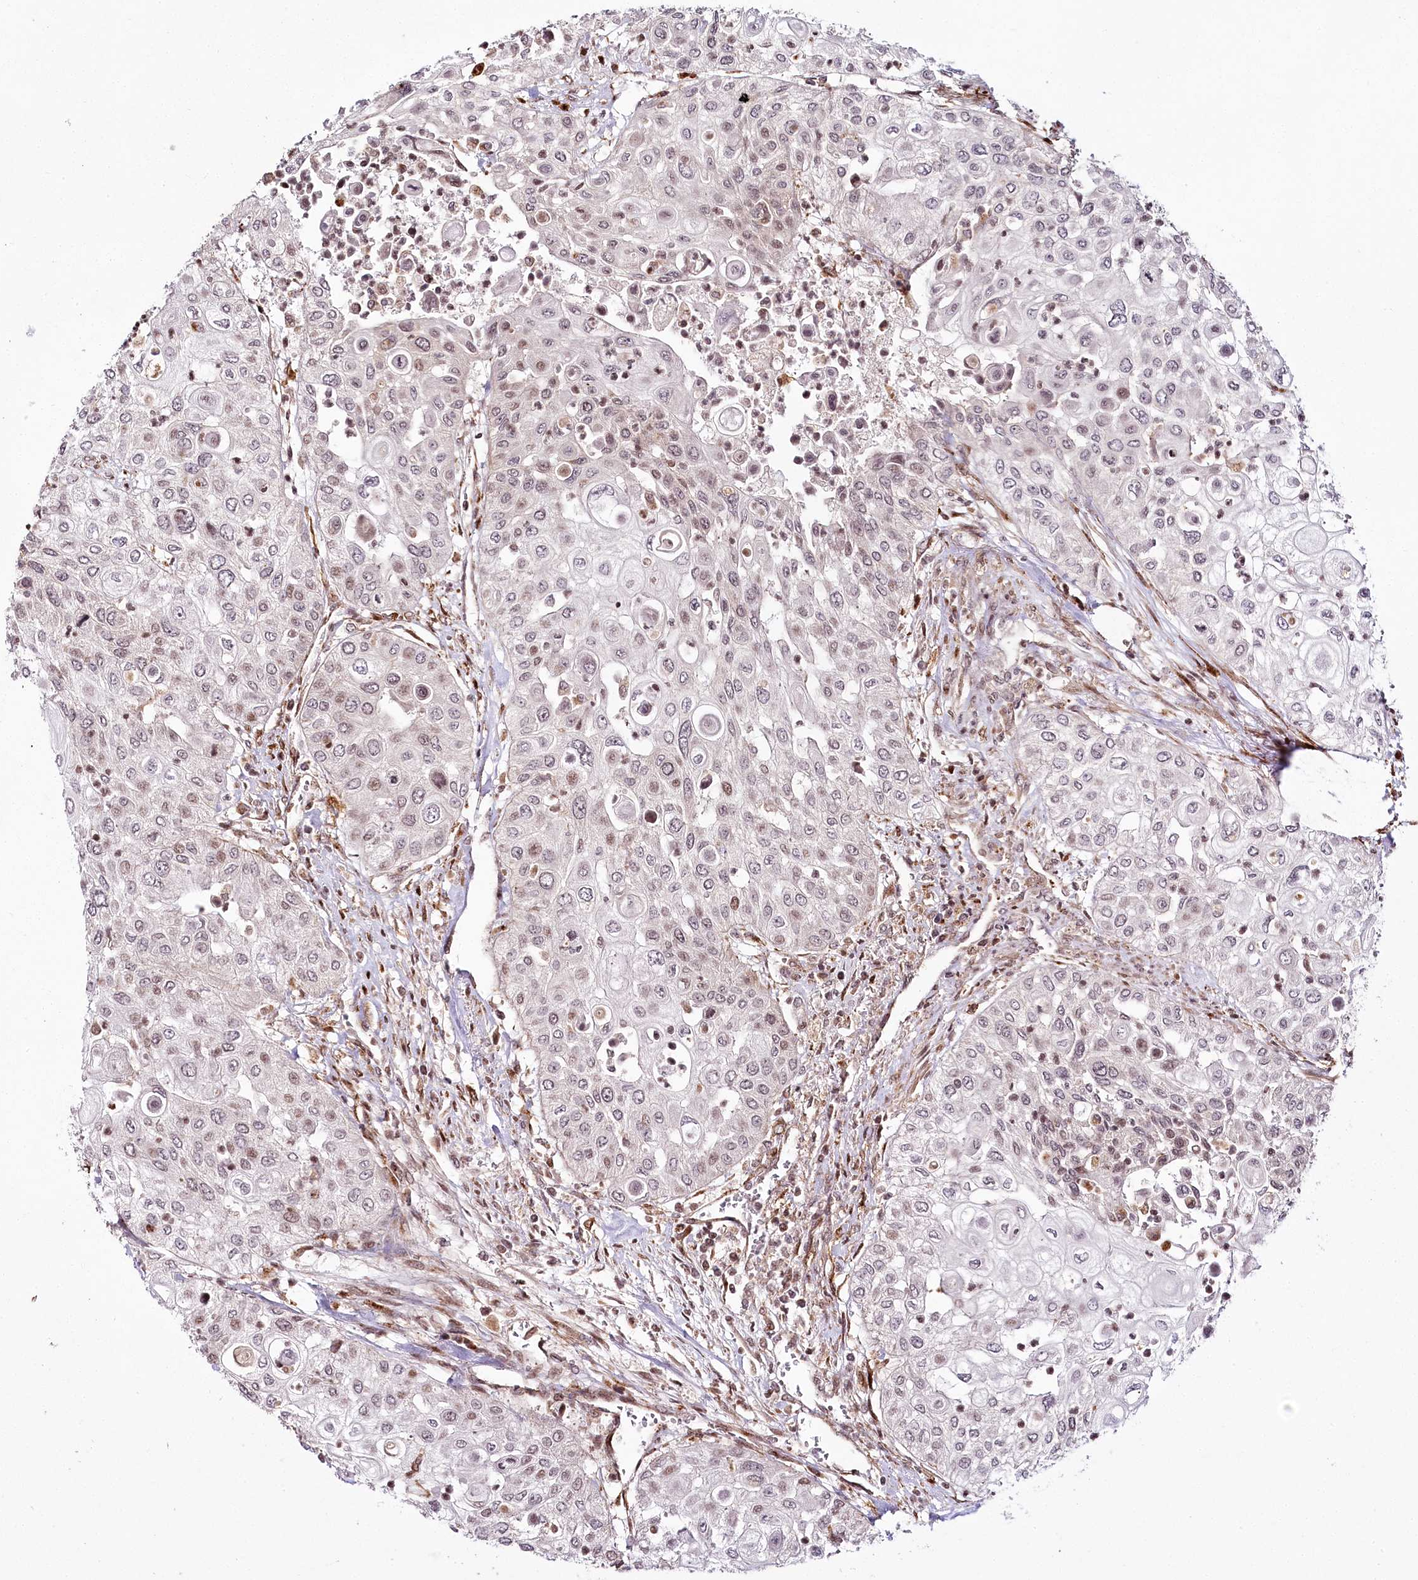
{"staining": {"intensity": "weak", "quantity": "<25%", "location": "nuclear"}, "tissue": "urothelial cancer", "cell_type": "Tumor cells", "image_type": "cancer", "snomed": [{"axis": "morphology", "description": "Urothelial carcinoma, High grade"}, {"axis": "topography", "description": "Urinary bladder"}], "caption": "This is an immunohistochemistry (IHC) image of urothelial cancer. There is no positivity in tumor cells.", "gene": "HOXC8", "patient": {"sex": "female", "age": 79}}